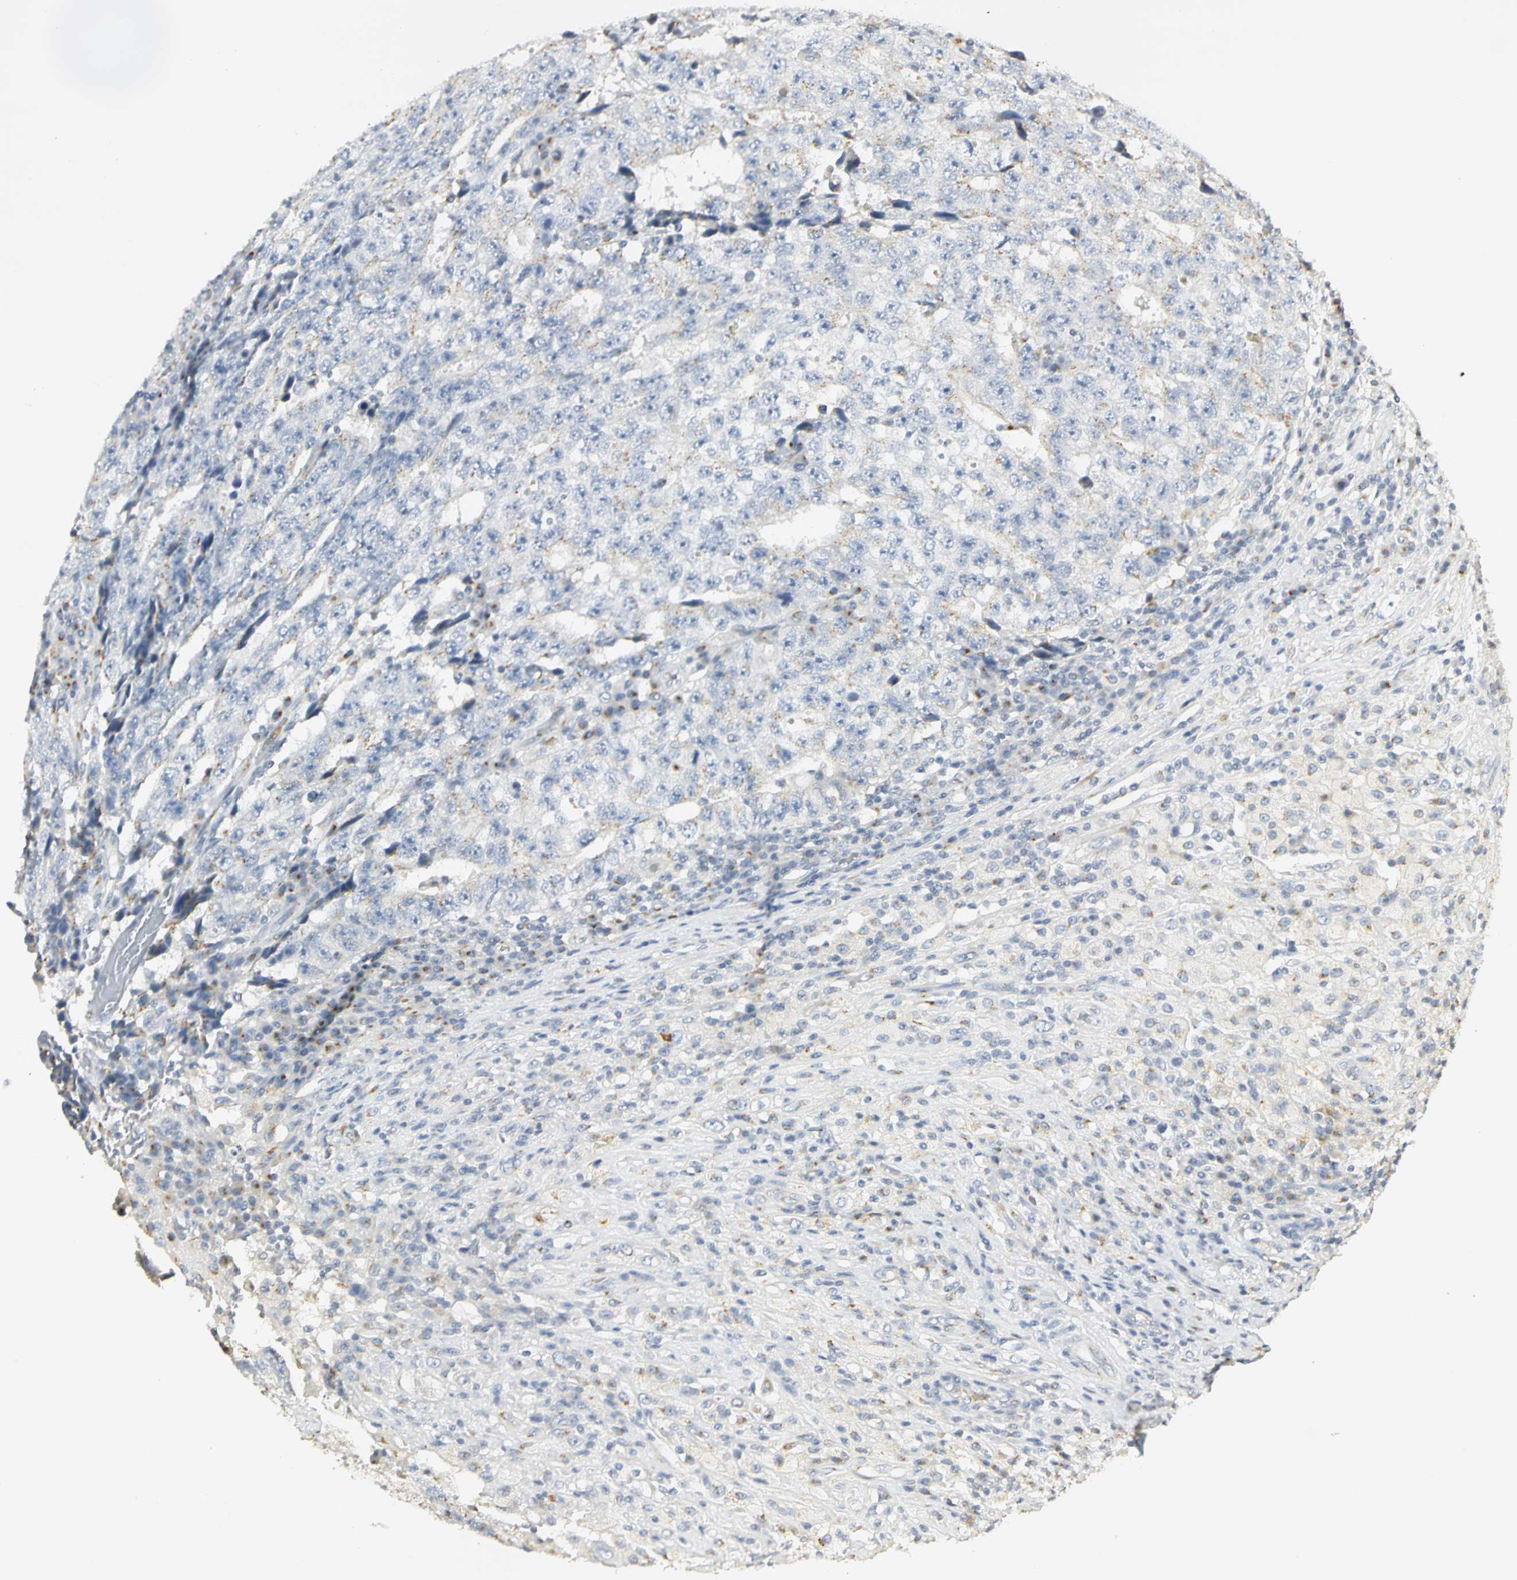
{"staining": {"intensity": "negative", "quantity": "none", "location": "none"}, "tissue": "testis cancer", "cell_type": "Tumor cells", "image_type": "cancer", "snomed": [{"axis": "morphology", "description": "Necrosis, NOS"}, {"axis": "morphology", "description": "Carcinoma, Embryonal, NOS"}, {"axis": "topography", "description": "Testis"}], "caption": "IHC photomicrograph of human embryonal carcinoma (testis) stained for a protein (brown), which displays no staining in tumor cells. (IHC, brightfield microscopy, high magnification).", "gene": "TM9SF2", "patient": {"sex": "male", "age": 19}}